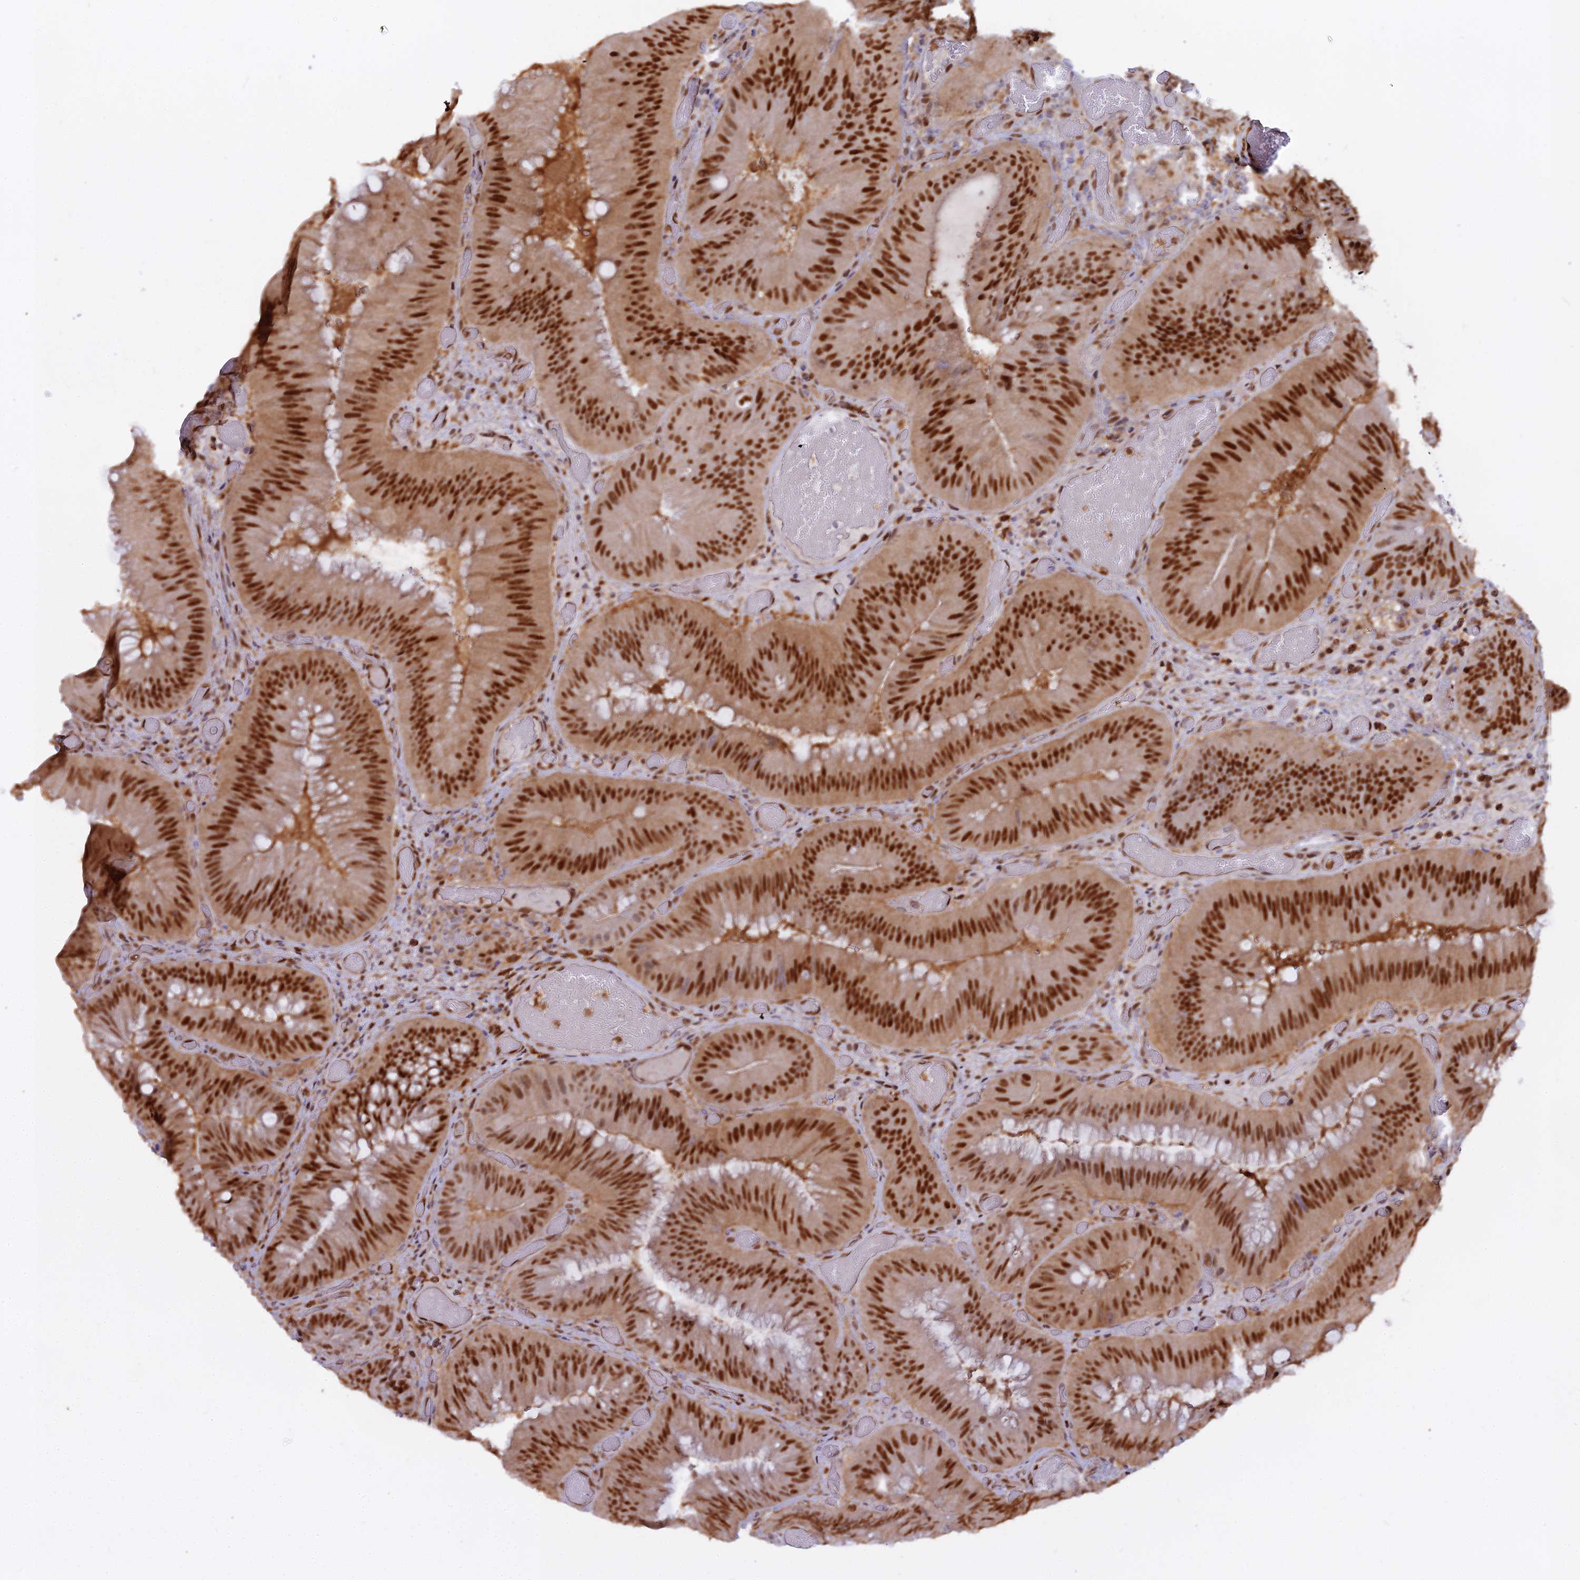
{"staining": {"intensity": "strong", "quantity": ">75%", "location": "nuclear"}, "tissue": "colorectal cancer", "cell_type": "Tumor cells", "image_type": "cancer", "snomed": [{"axis": "morphology", "description": "Adenocarcinoma, NOS"}, {"axis": "topography", "description": "Colon"}], "caption": "Protein analysis of colorectal cancer (adenocarcinoma) tissue shows strong nuclear staining in approximately >75% of tumor cells.", "gene": "NPEPL1", "patient": {"sex": "female", "age": 43}}